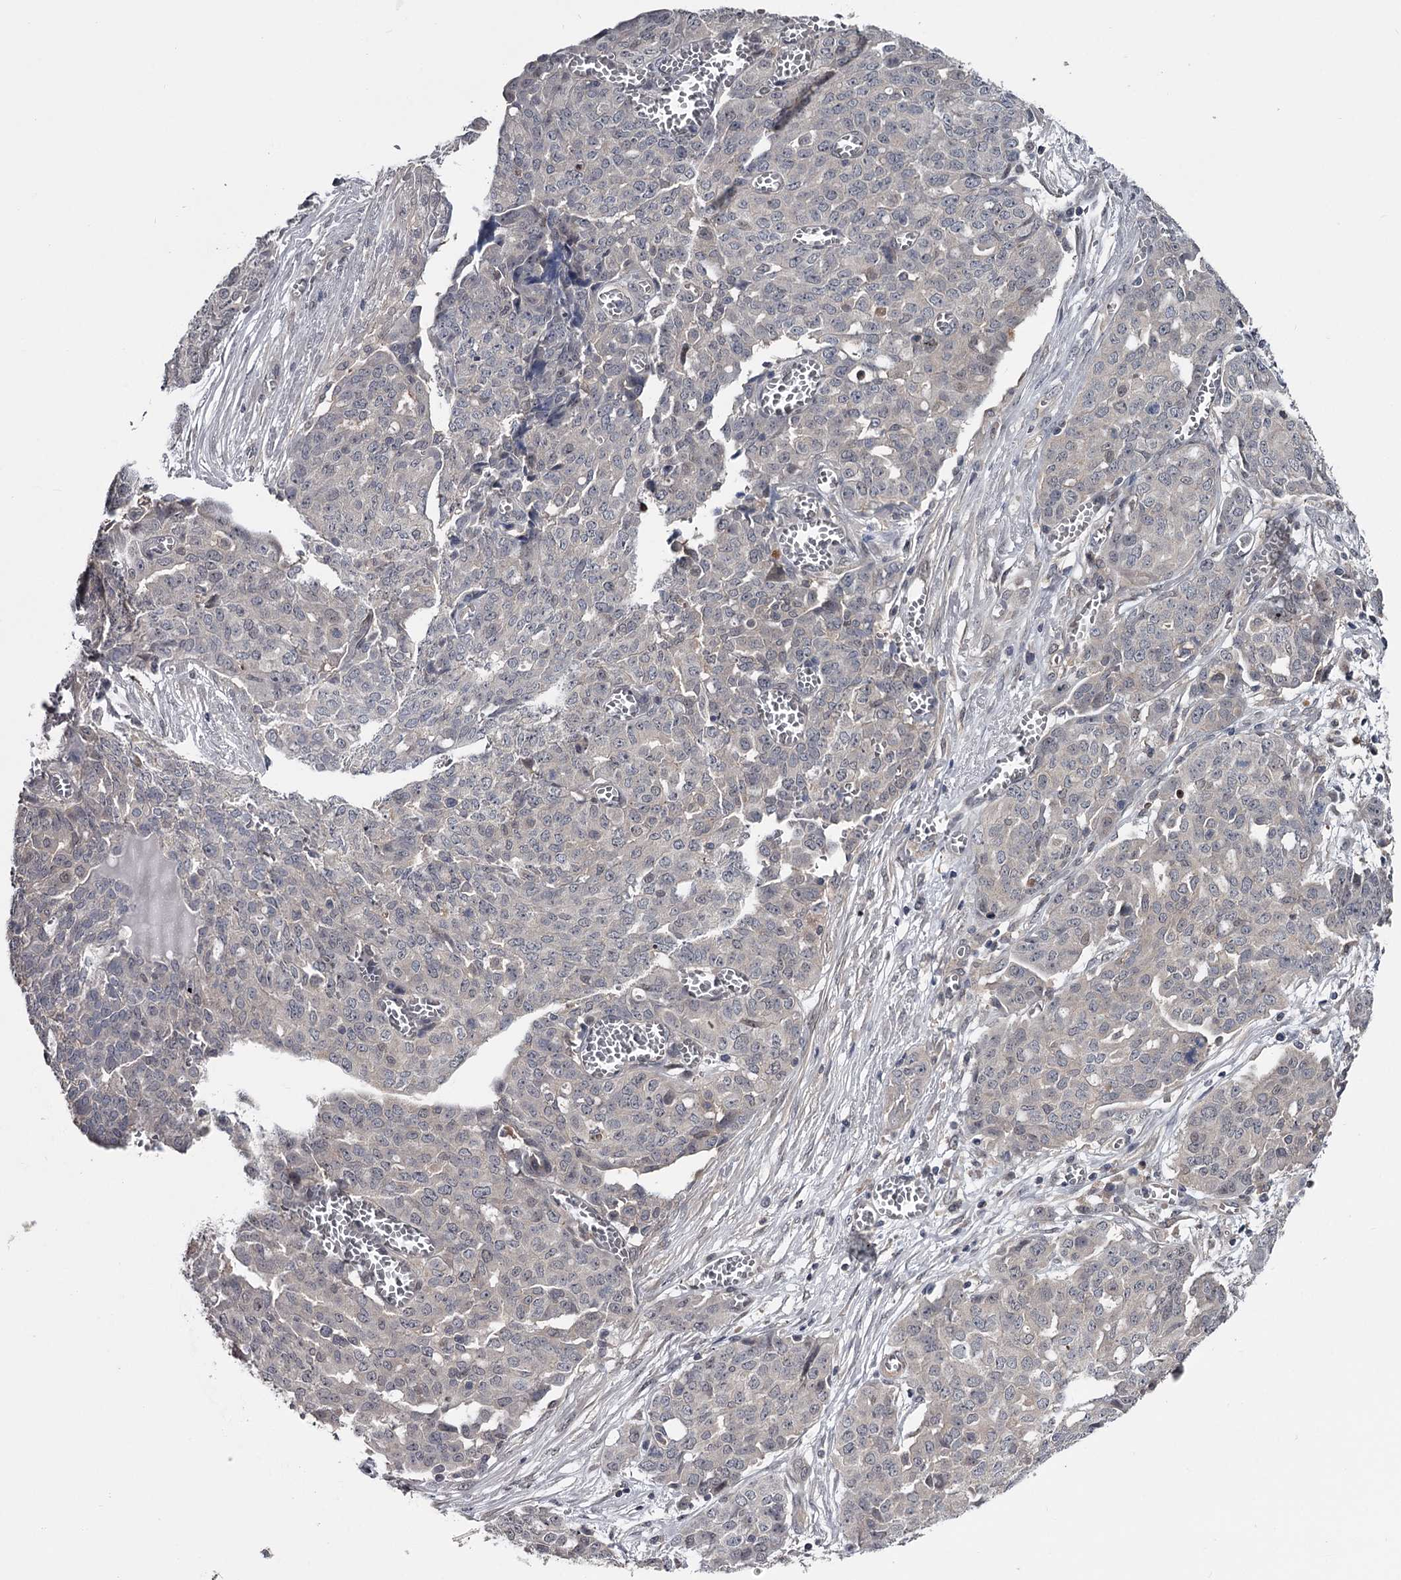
{"staining": {"intensity": "negative", "quantity": "none", "location": "none"}, "tissue": "ovarian cancer", "cell_type": "Tumor cells", "image_type": "cancer", "snomed": [{"axis": "morphology", "description": "Cystadenocarcinoma, serous, NOS"}, {"axis": "topography", "description": "Soft tissue"}, {"axis": "topography", "description": "Ovary"}], "caption": "A histopathology image of human ovarian cancer is negative for staining in tumor cells. The staining was performed using DAB (3,3'-diaminobenzidine) to visualize the protein expression in brown, while the nuclei were stained in blue with hematoxylin (Magnification: 20x).", "gene": "DAO", "patient": {"sex": "female", "age": 57}}